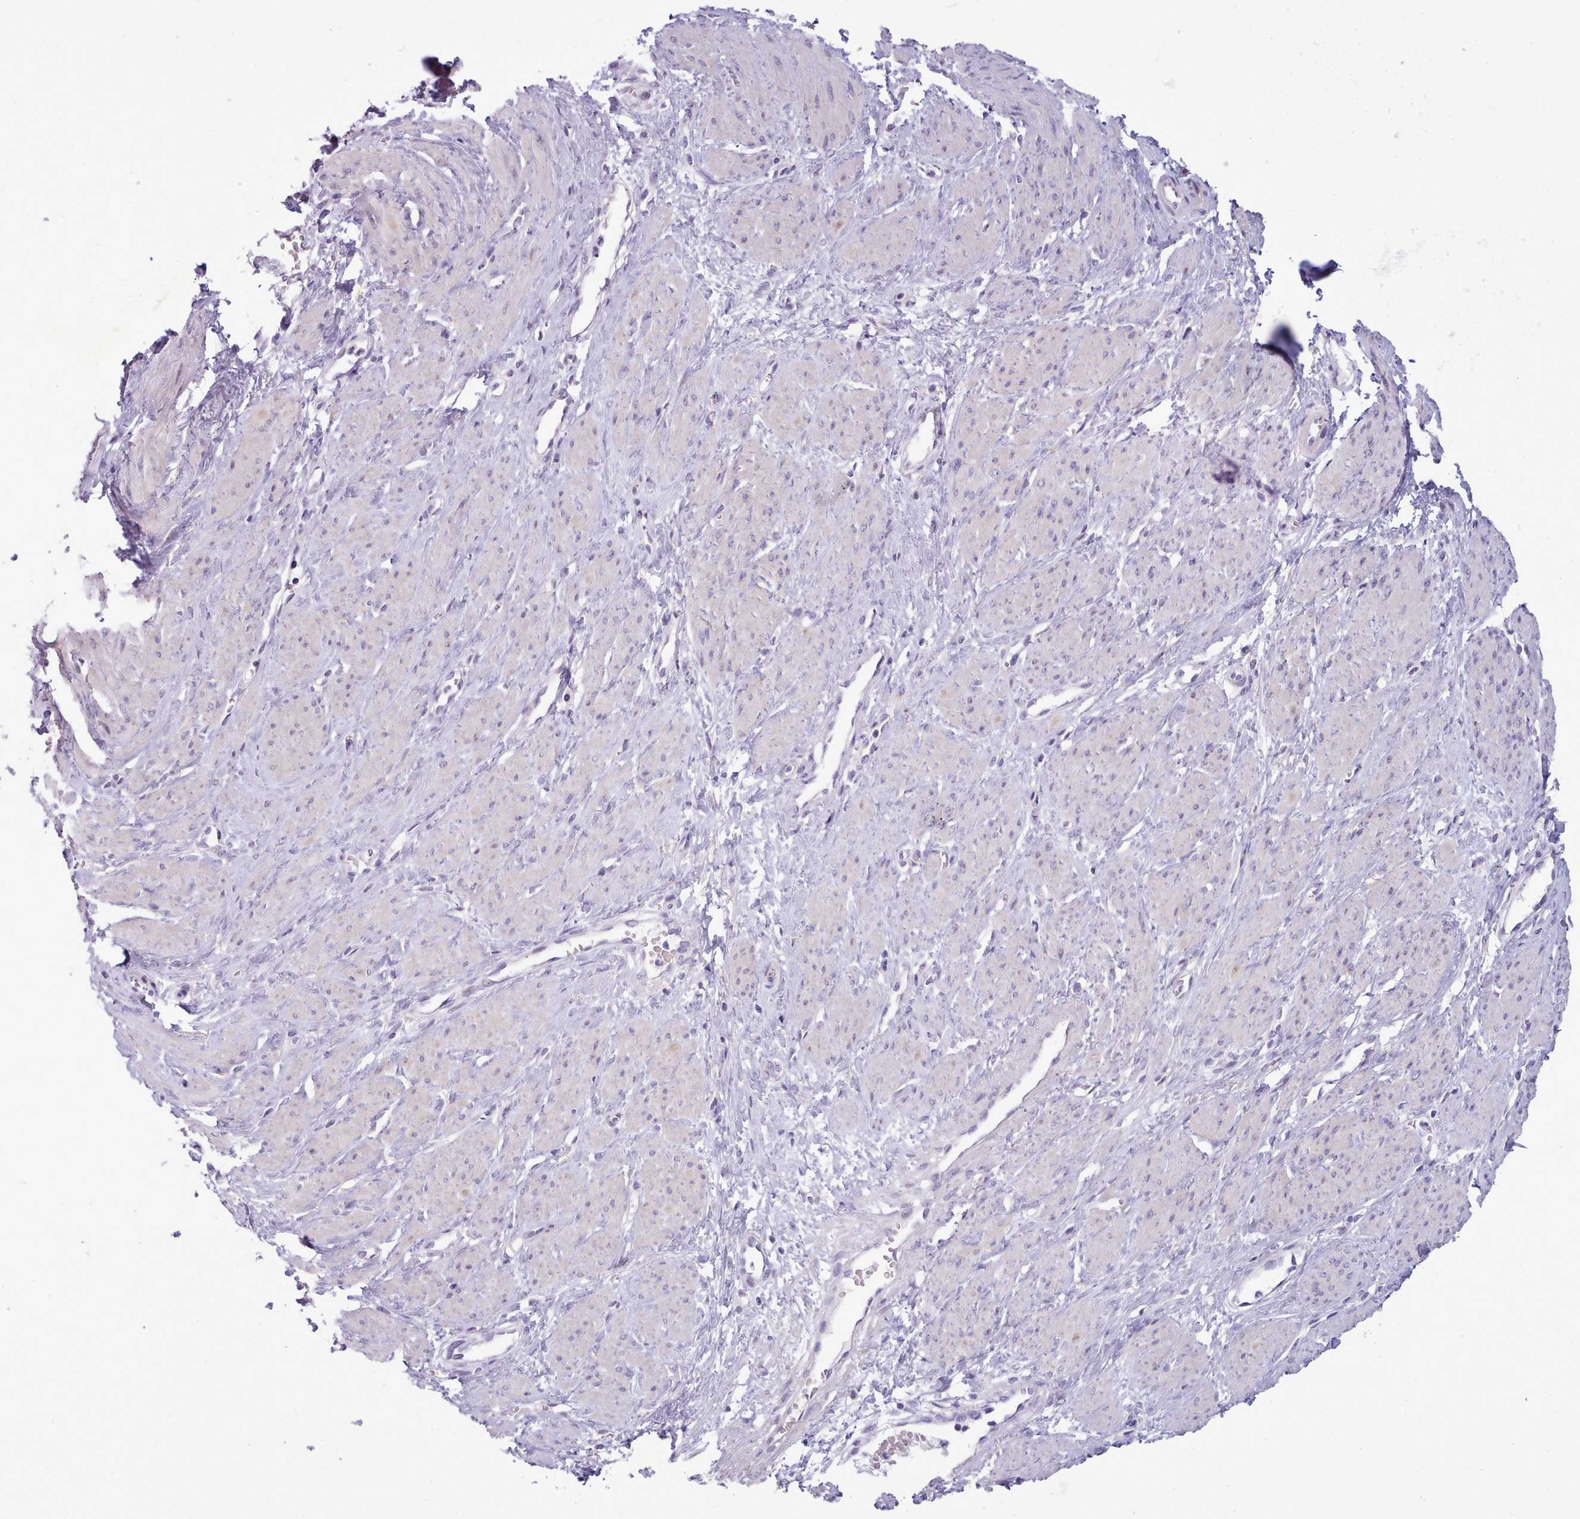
{"staining": {"intensity": "negative", "quantity": "none", "location": "none"}, "tissue": "smooth muscle", "cell_type": "Smooth muscle cells", "image_type": "normal", "snomed": [{"axis": "morphology", "description": "Normal tissue, NOS"}, {"axis": "topography", "description": "Smooth muscle"}, {"axis": "topography", "description": "Uterus"}], "caption": "Smooth muscle was stained to show a protein in brown. There is no significant expression in smooth muscle cells. (DAB (3,3'-diaminobenzidine) immunohistochemistry, high magnification).", "gene": "MYRFL", "patient": {"sex": "female", "age": 39}}